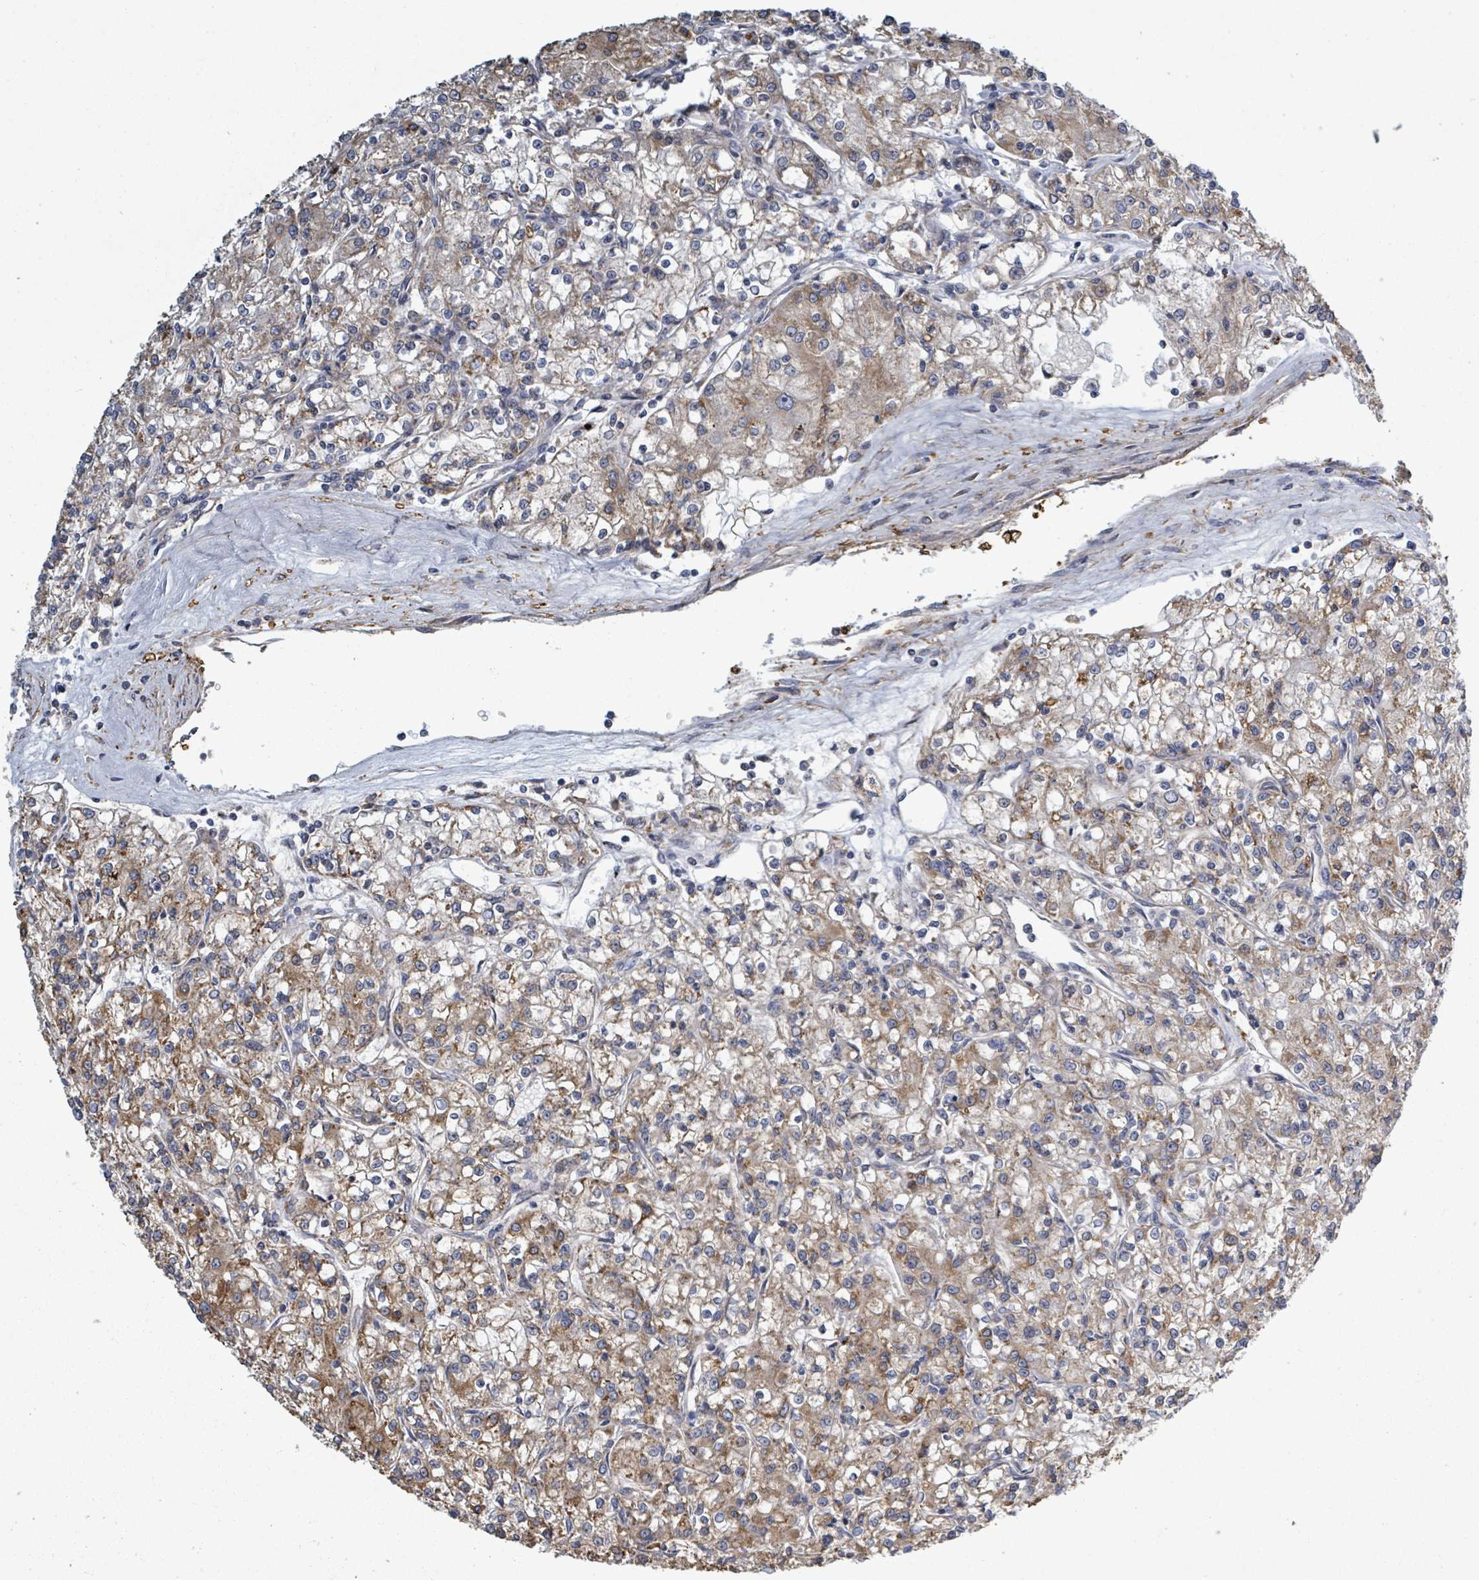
{"staining": {"intensity": "moderate", "quantity": ">75%", "location": "cytoplasmic/membranous"}, "tissue": "renal cancer", "cell_type": "Tumor cells", "image_type": "cancer", "snomed": [{"axis": "morphology", "description": "Adenocarcinoma, NOS"}, {"axis": "topography", "description": "Kidney"}], "caption": "IHC (DAB (3,3'-diaminobenzidine)) staining of renal cancer demonstrates moderate cytoplasmic/membranous protein staining in approximately >75% of tumor cells. Using DAB (3,3'-diaminobenzidine) (brown) and hematoxylin (blue) stains, captured at high magnification using brightfield microscopy.", "gene": "ADCK1", "patient": {"sex": "female", "age": 59}}